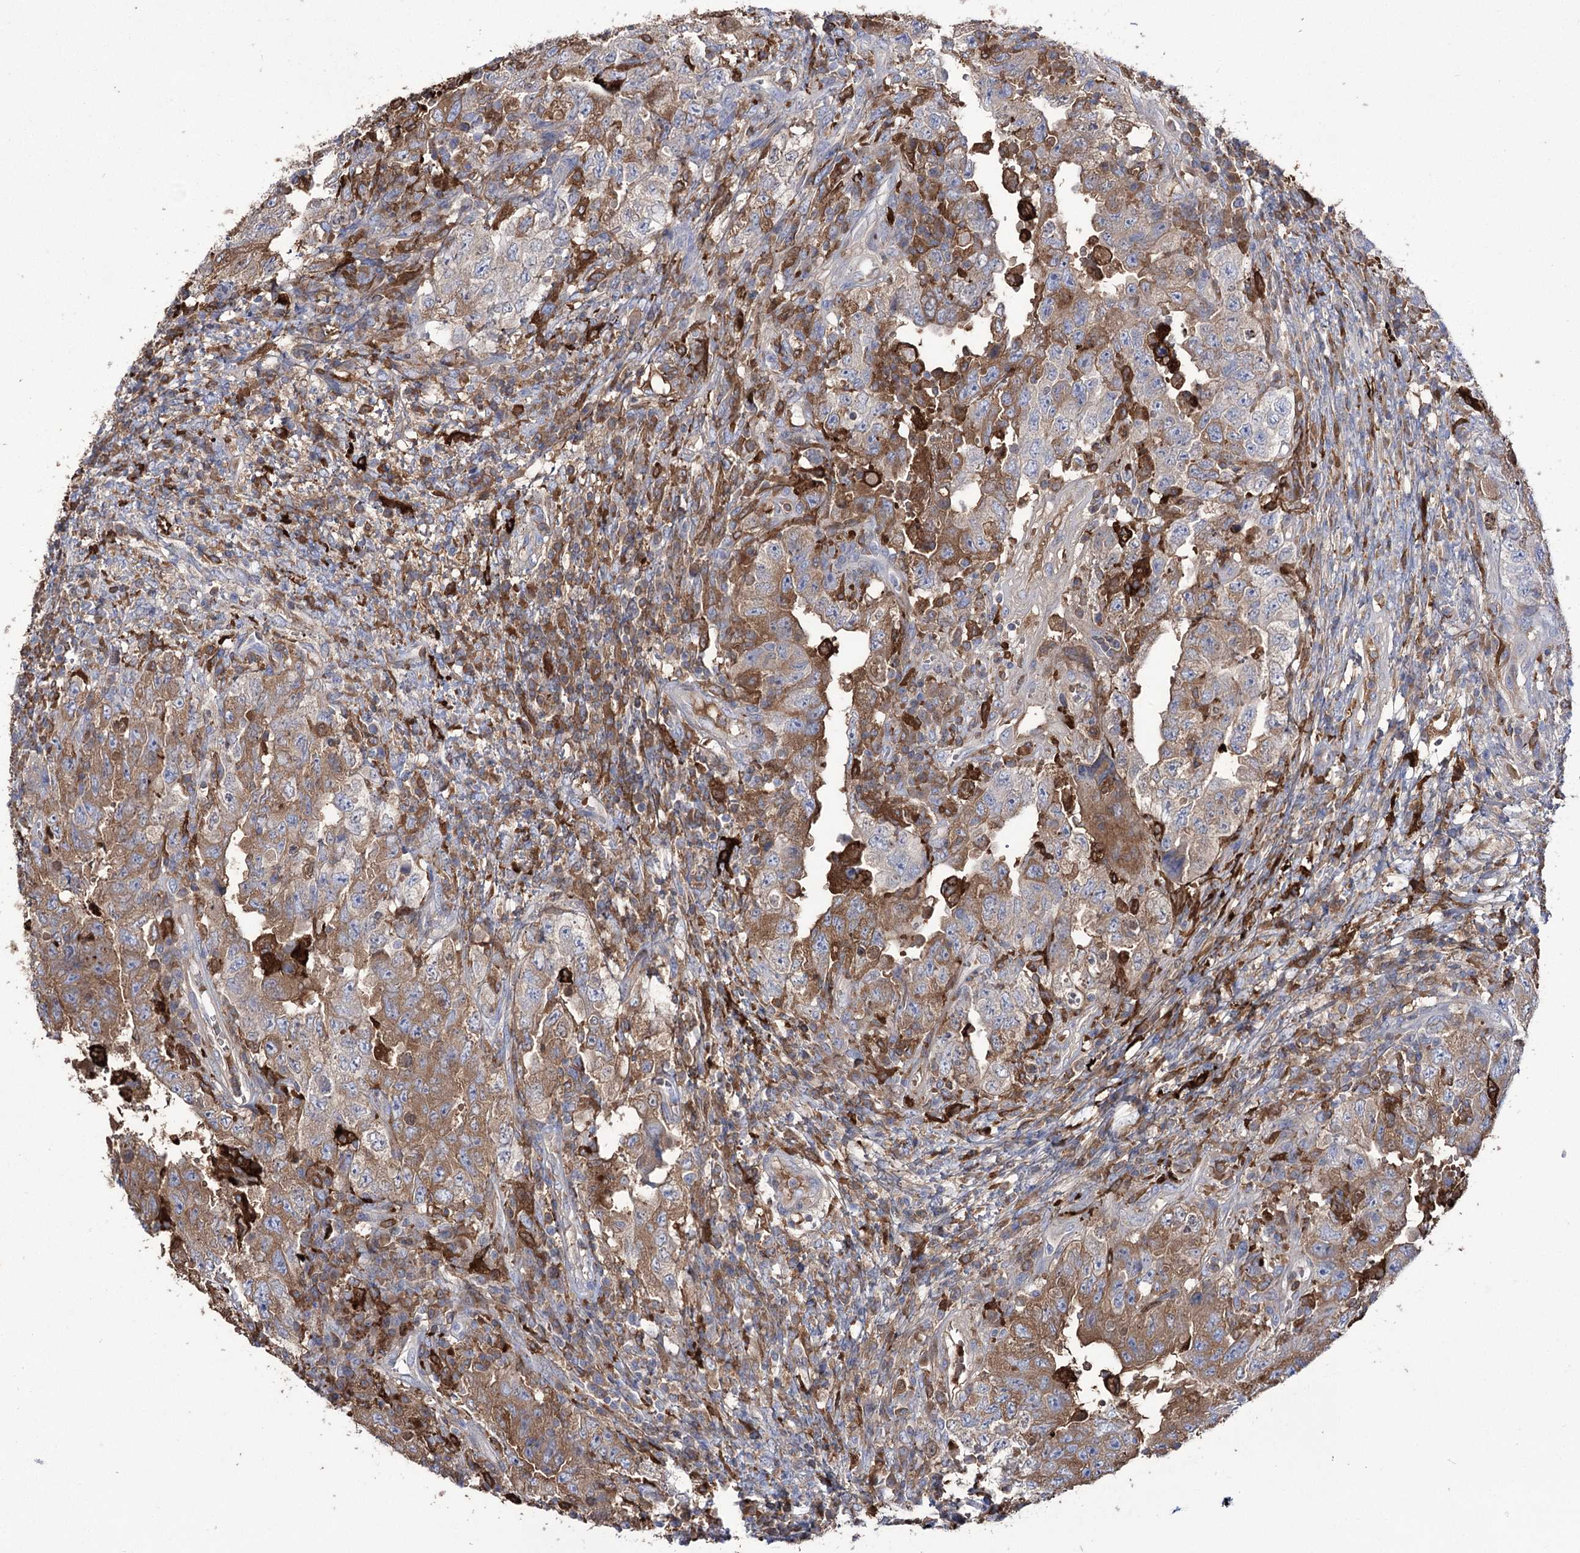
{"staining": {"intensity": "moderate", "quantity": ">75%", "location": "cytoplasmic/membranous"}, "tissue": "testis cancer", "cell_type": "Tumor cells", "image_type": "cancer", "snomed": [{"axis": "morphology", "description": "Carcinoma, Embryonal, NOS"}, {"axis": "topography", "description": "Testis"}], "caption": "Protein staining by immunohistochemistry shows moderate cytoplasmic/membranous positivity in about >75% of tumor cells in embryonal carcinoma (testis). (DAB (3,3'-diaminobenzidine) IHC with brightfield microscopy, high magnification).", "gene": "ZNF622", "patient": {"sex": "male", "age": 26}}